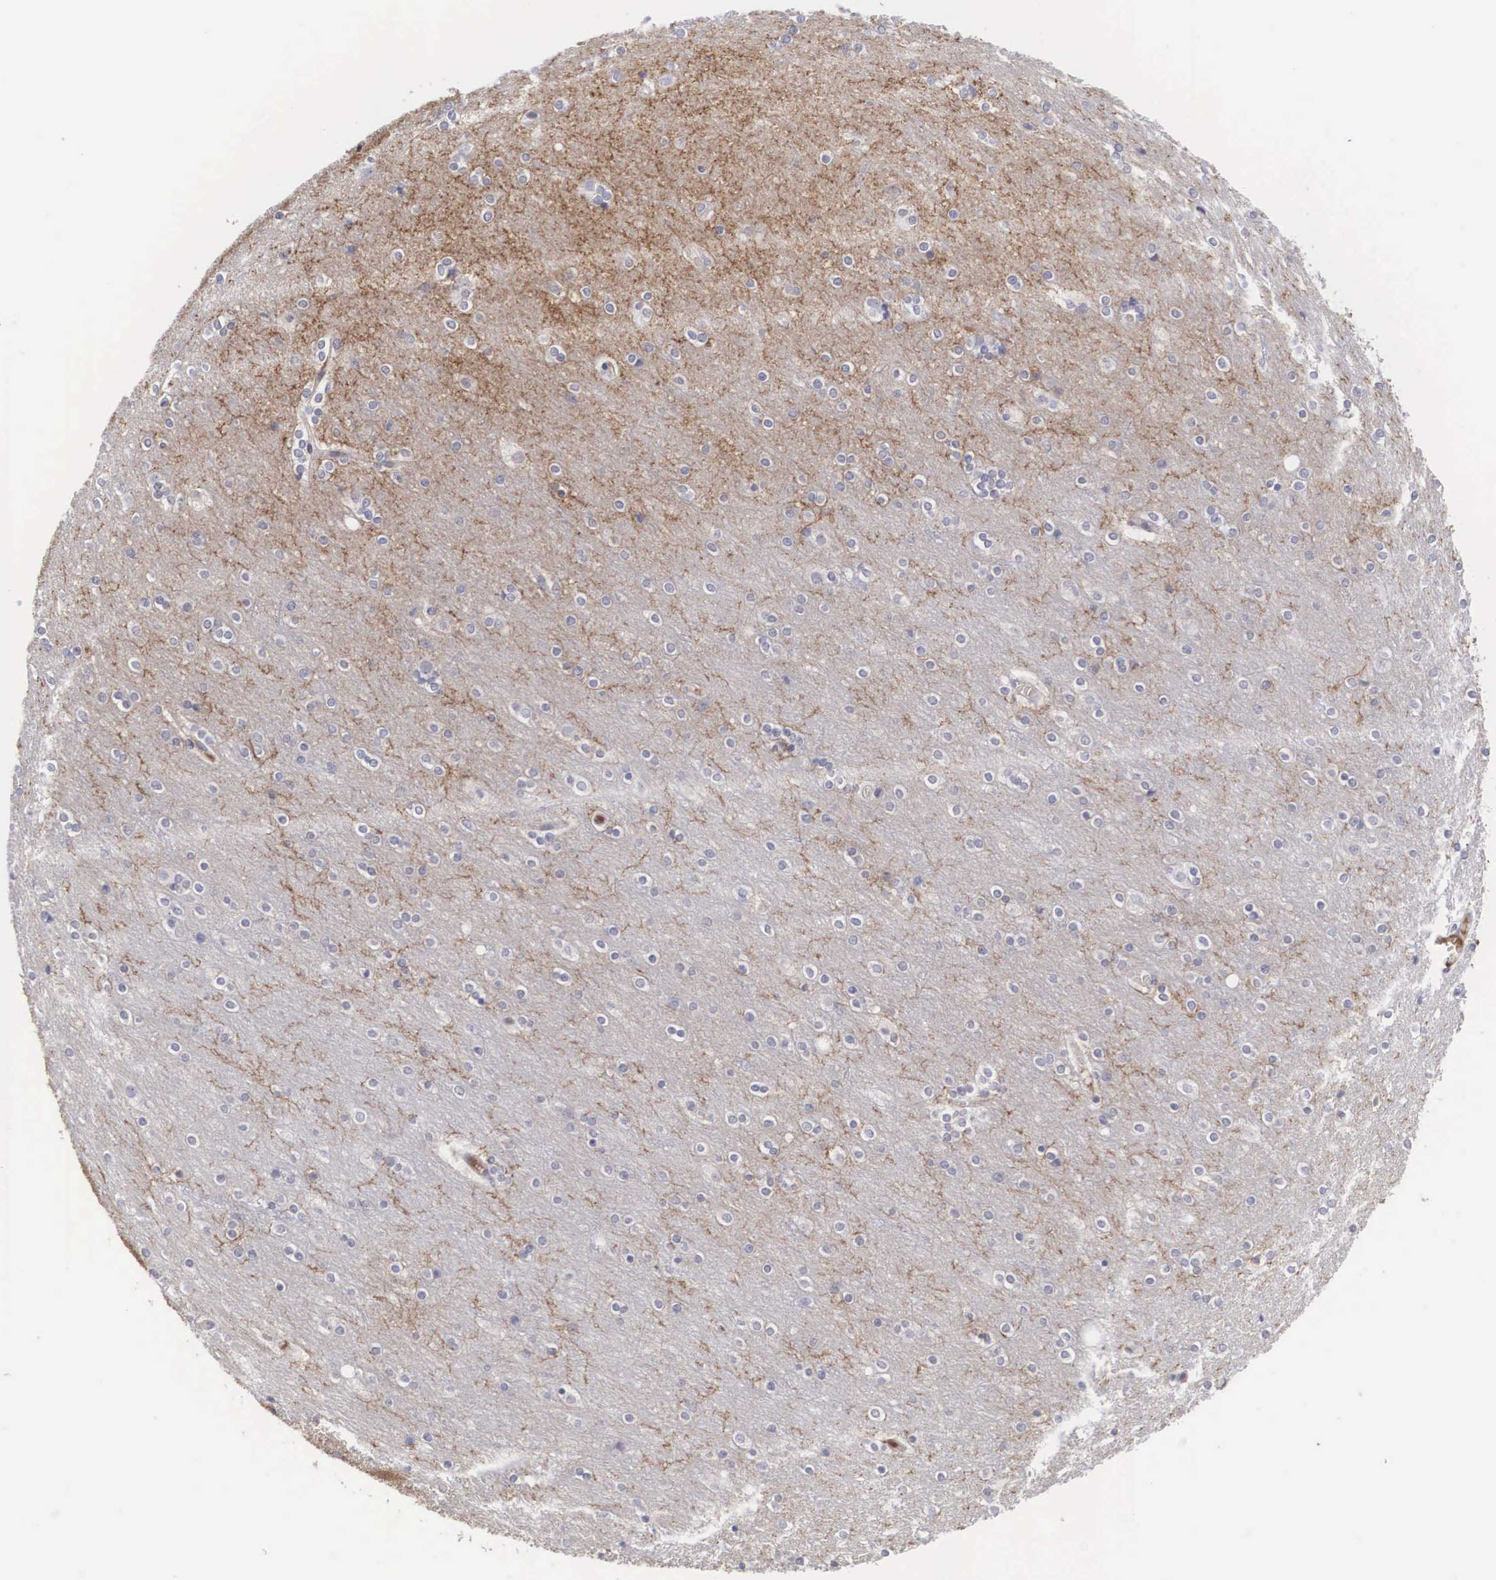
{"staining": {"intensity": "negative", "quantity": "none", "location": "none"}, "tissue": "cerebral cortex", "cell_type": "Endothelial cells", "image_type": "normal", "snomed": [{"axis": "morphology", "description": "Normal tissue, NOS"}, {"axis": "topography", "description": "Cerebral cortex"}], "caption": "Protein analysis of normal cerebral cortex displays no significant positivity in endothelial cells. (Brightfield microscopy of DAB IHC at high magnification).", "gene": "RBPJ", "patient": {"sex": "female", "age": 54}}